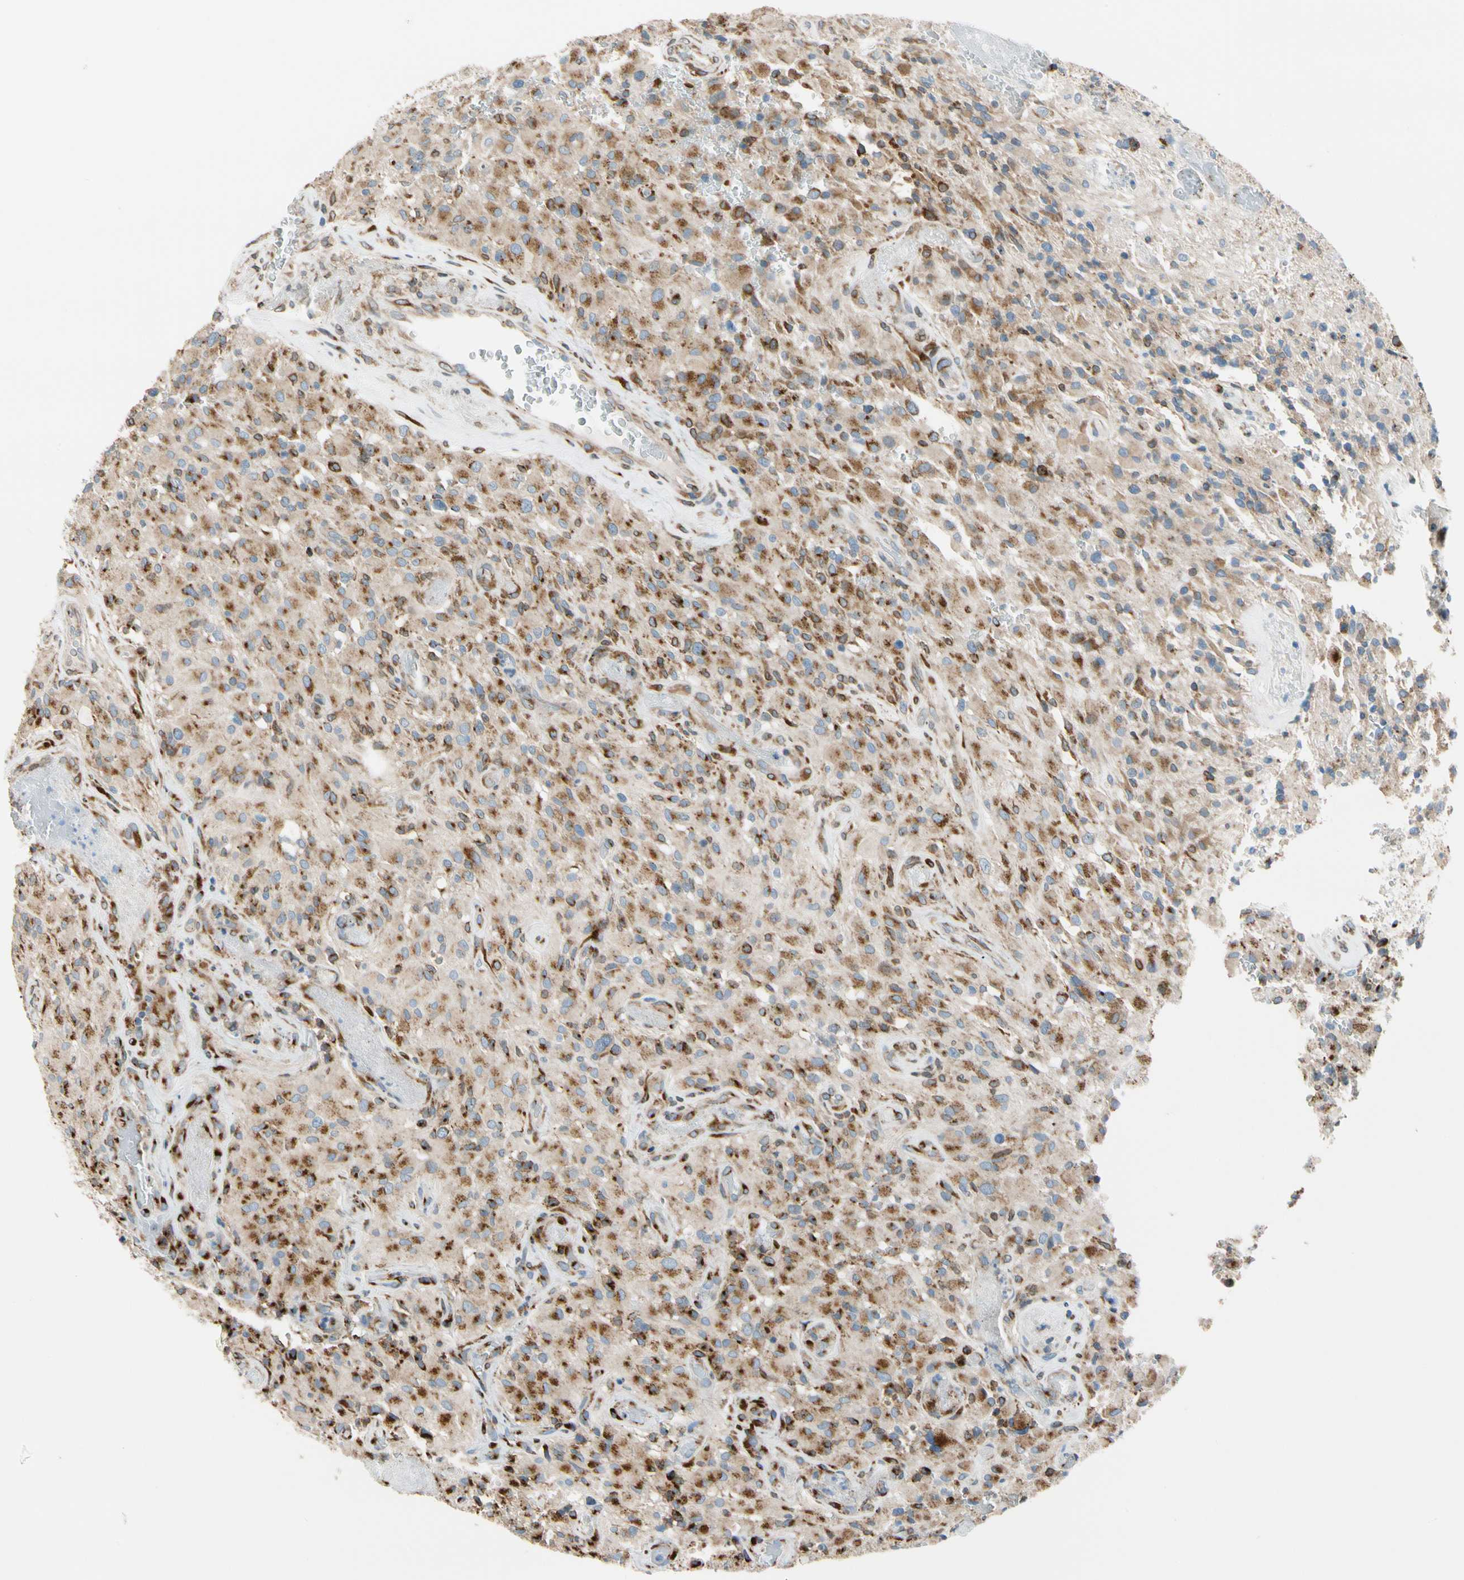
{"staining": {"intensity": "moderate", "quantity": ">75%", "location": "cytoplasmic/membranous"}, "tissue": "glioma", "cell_type": "Tumor cells", "image_type": "cancer", "snomed": [{"axis": "morphology", "description": "Glioma, malignant, High grade"}, {"axis": "topography", "description": "Brain"}], "caption": "Protein staining exhibits moderate cytoplasmic/membranous staining in approximately >75% of tumor cells in glioma. The staining is performed using DAB (3,3'-diaminobenzidine) brown chromogen to label protein expression. The nuclei are counter-stained blue using hematoxylin.", "gene": "NUCB1", "patient": {"sex": "male", "age": 71}}